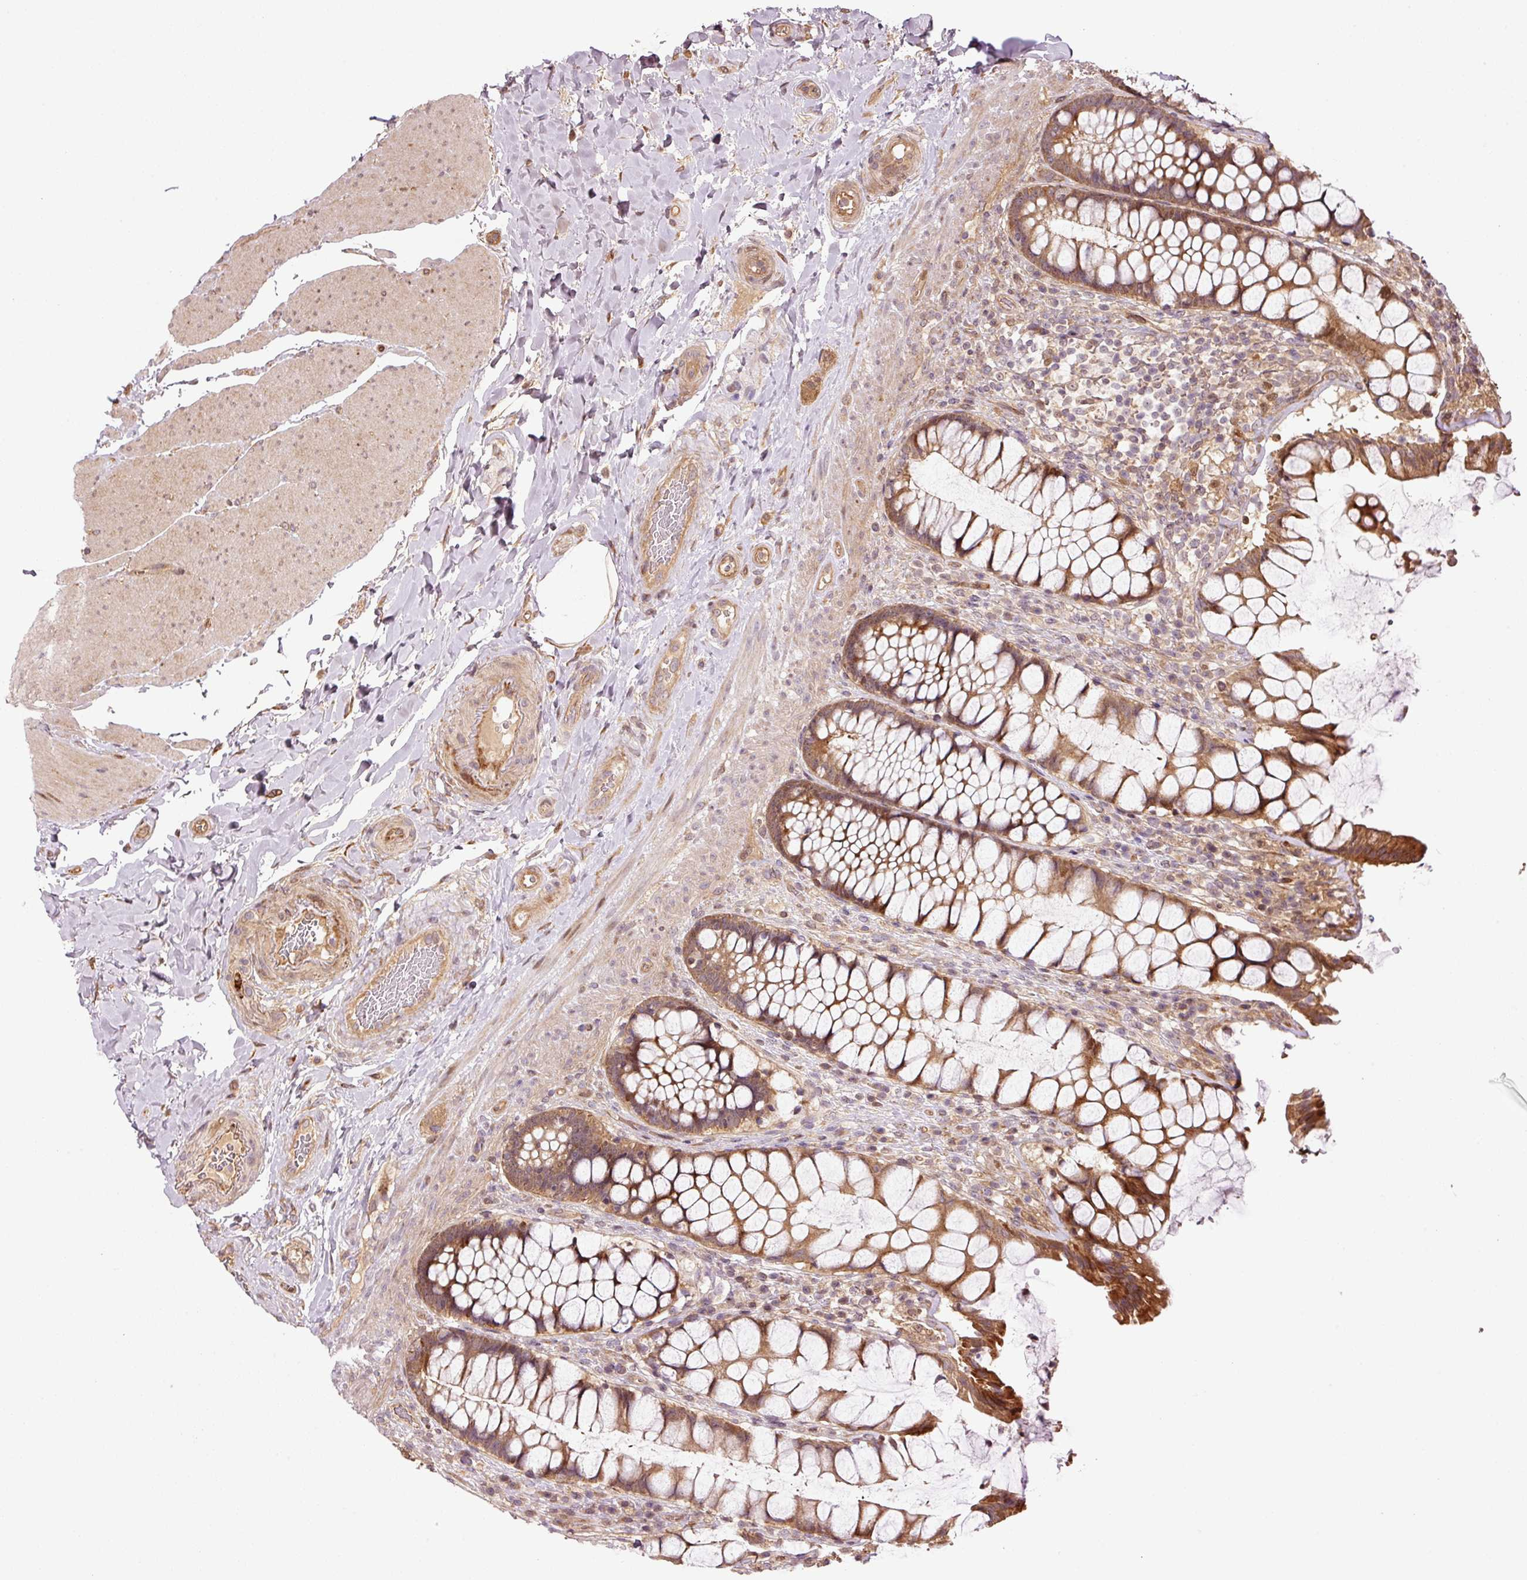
{"staining": {"intensity": "strong", "quantity": ">75%", "location": "cytoplasmic/membranous"}, "tissue": "rectum", "cell_type": "Glandular cells", "image_type": "normal", "snomed": [{"axis": "morphology", "description": "Normal tissue, NOS"}, {"axis": "topography", "description": "Rectum"}], "caption": "Immunohistochemical staining of benign human rectum demonstrates high levels of strong cytoplasmic/membranous positivity in approximately >75% of glandular cells. (DAB (3,3'-diaminobenzidine) = brown stain, brightfield microscopy at high magnification).", "gene": "OXER1", "patient": {"sex": "female", "age": 58}}